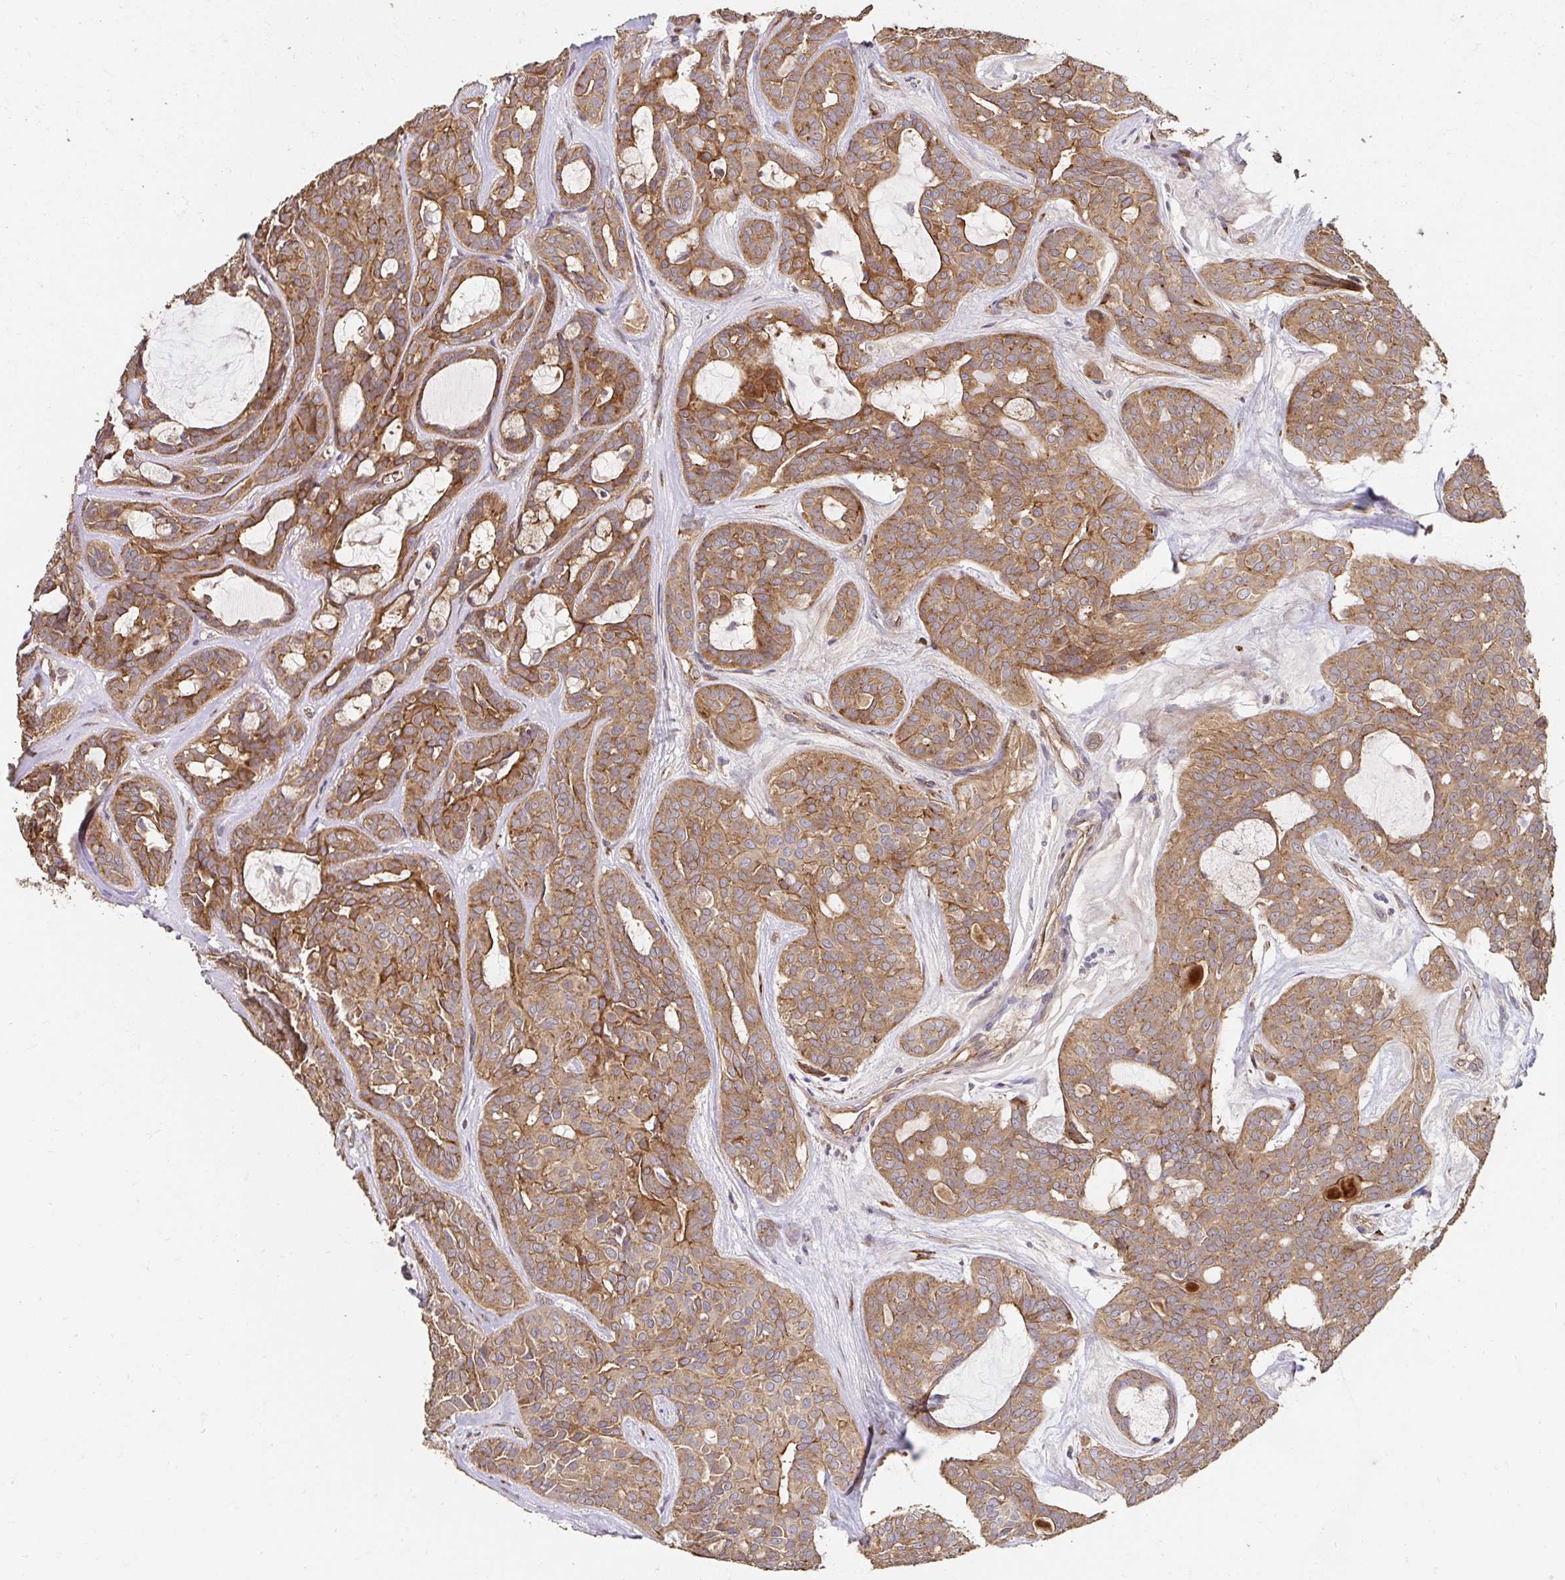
{"staining": {"intensity": "moderate", "quantity": ">75%", "location": "cytoplasmic/membranous"}, "tissue": "head and neck cancer", "cell_type": "Tumor cells", "image_type": "cancer", "snomed": [{"axis": "morphology", "description": "Adenocarcinoma, NOS"}, {"axis": "topography", "description": "Head-Neck"}], "caption": "Head and neck adenocarcinoma was stained to show a protein in brown. There is medium levels of moderate cytoplasmic/membranous staining in about >75% of tumor cells.", "gene": "APBB1", "patient": {"sex": "male", "age": 66}}